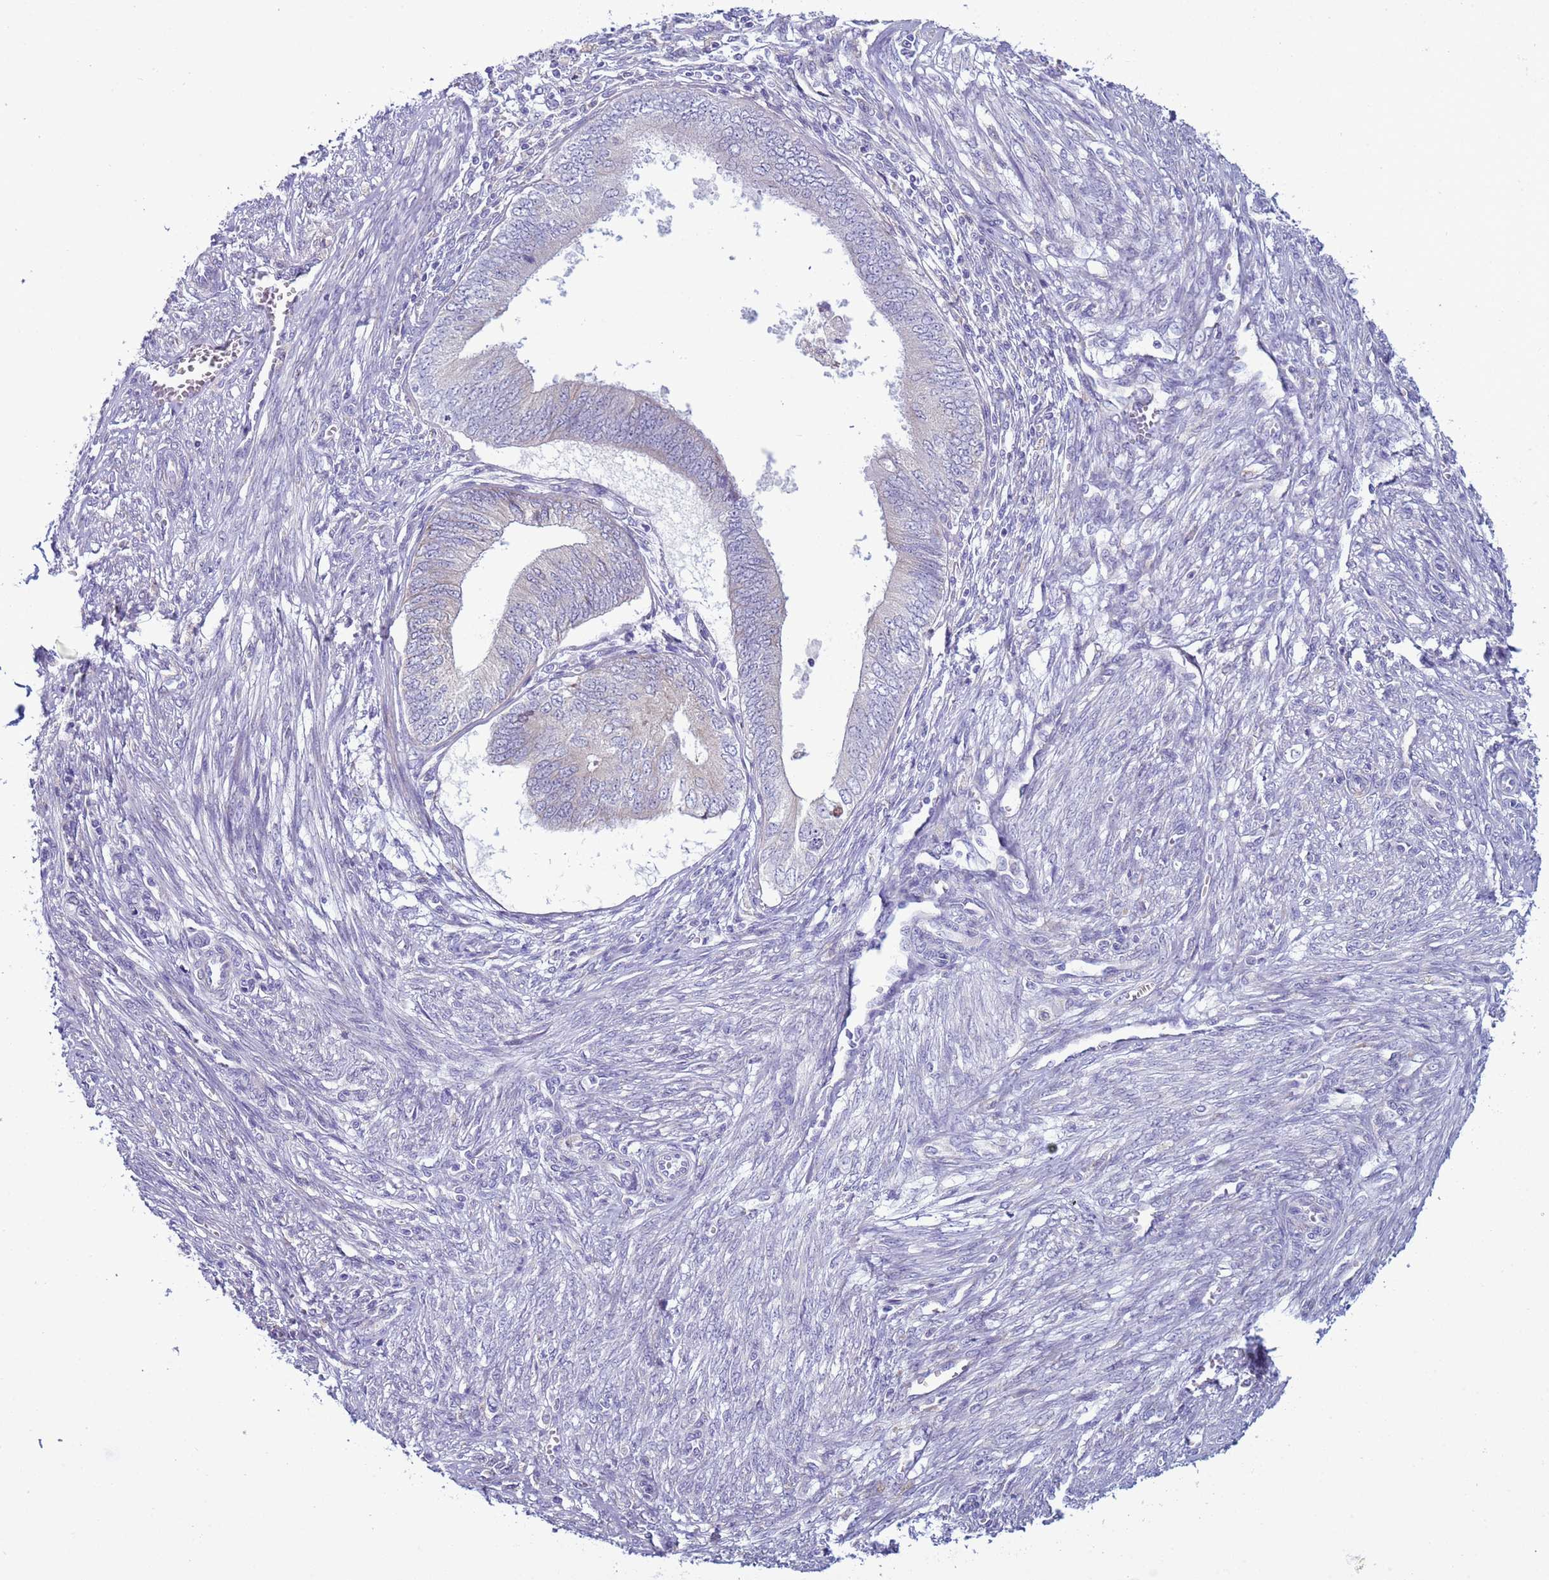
{"staining": {"intensity": "negative", "quantity": "none", "location": "none"}, "tissue": "endometrial cancer", "cell_type": "Tumor cells", "image_type": "cancer", "snomed": [{"axis": "morphology", "description": "Adenocarcinoma, NOS"}, {"axis": "topography", "description": "Endometrium"}], "caption": "A high-resolution histopathology image shows IHC staining of endometrial cancer (adenocarcinoma), which displays no significant staining in tumor cells.", "gene": "ABHD17B", "patient": {"sex": "female", "age": 68}}